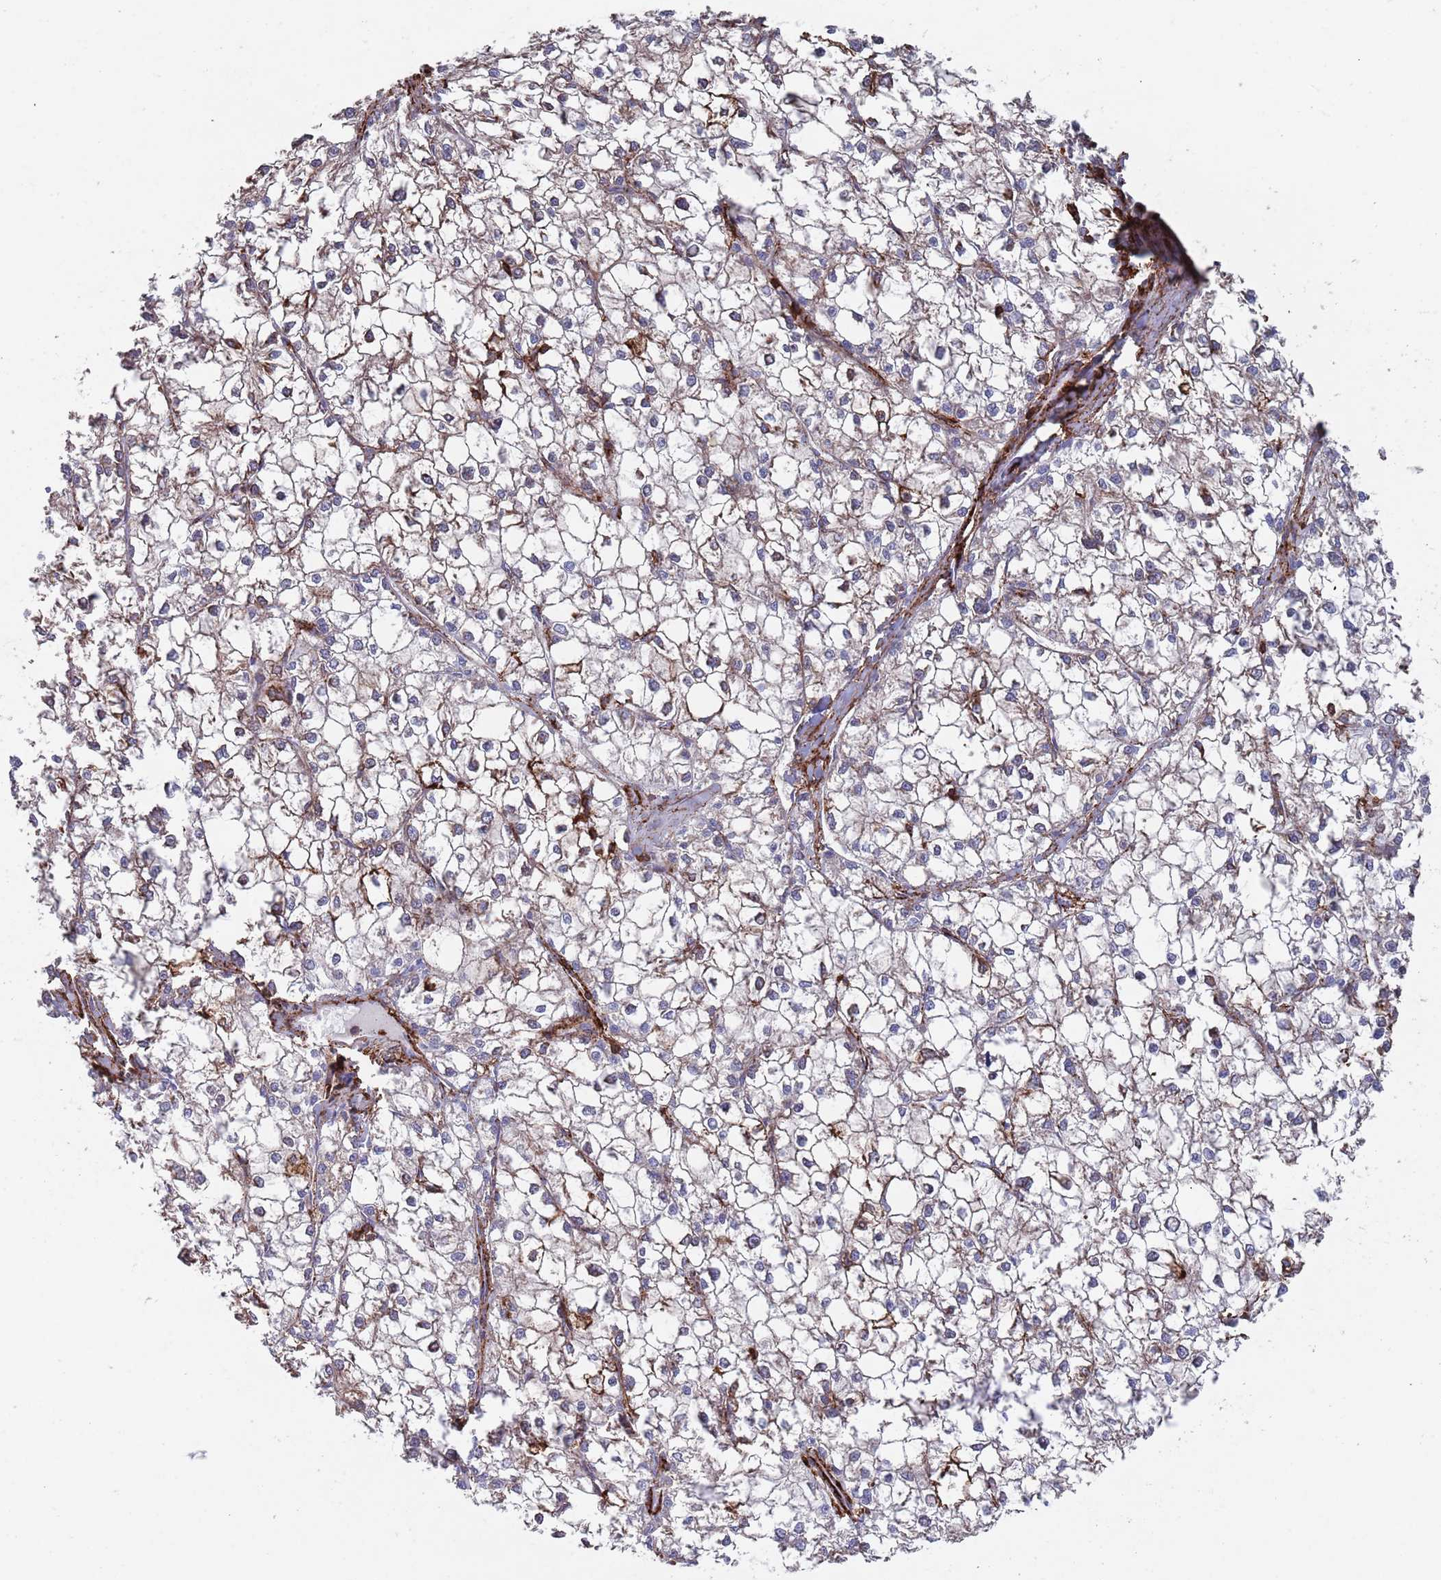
{"staining": {"intensity": "weak", "quantity": "25%-75%", "location": "cytoplasmic/membranous"}, "tissue": "liver cancer", "cell_type": "Tumor cells", "image_type": "cancer", "snomed": [{"axis": "morphology", "description": "Carcinoma, Hepatocellular, NOS"}, {"axis": "topography", "description": "Liver"}], "caption": "Immunohistochemistry image of neoplastic tissue: human liver cancer (hepatocellular carcinoma) stained using immunohistochemistry demonstrates low levels of weak protein expression localized specifically in the cytoplasmic/membranous of tumor cells, appearing as a cytoplasmic/membranous brown color.", "gene": "RNF144A", "patient": {"sex": "female", "age": 43}}